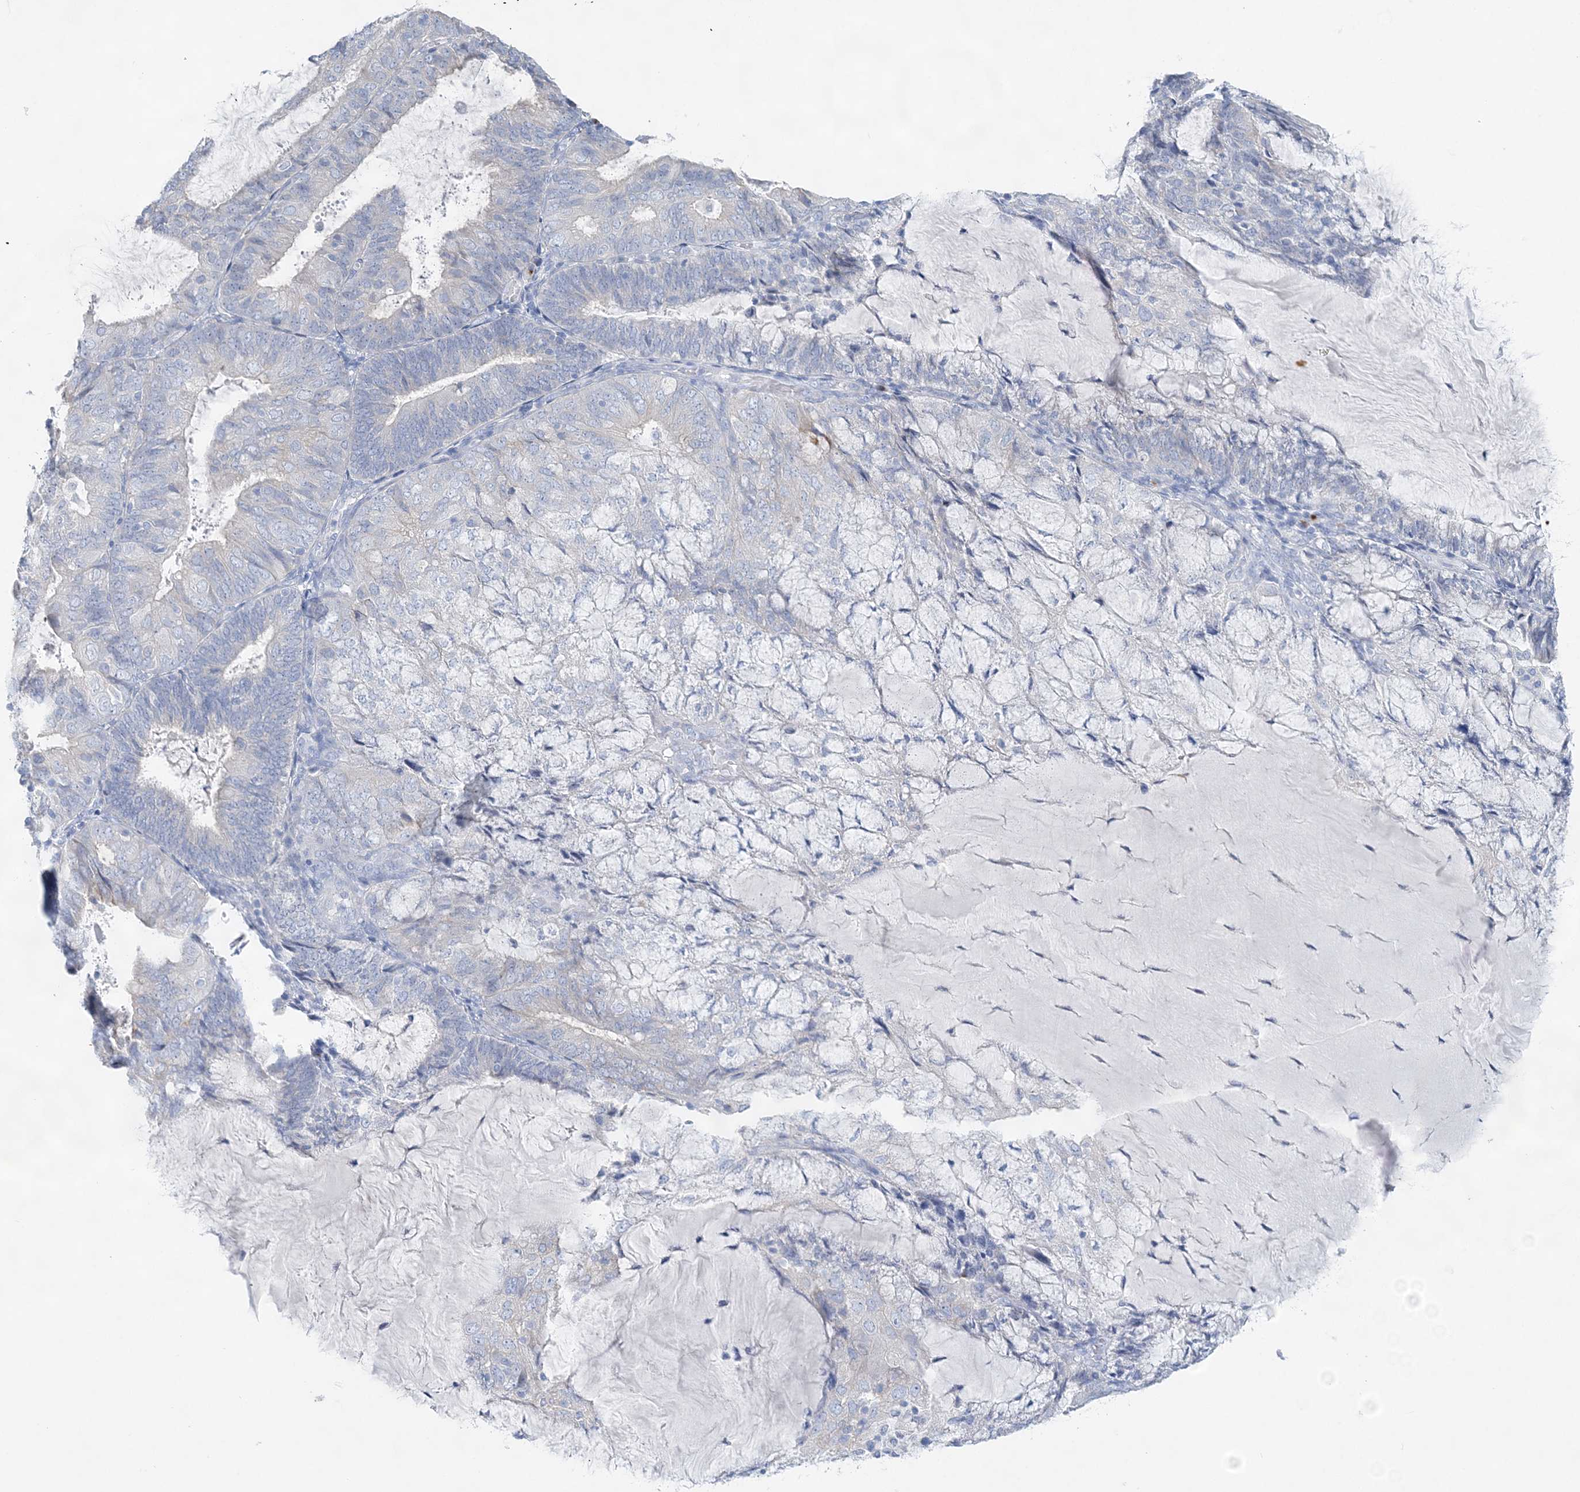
{"staining": {"intensity": "negative", "quantity": "none", "location": "none"}, "tissue": "endometrial cancer", "cell_type": "Tumor cells", "image_type": "cancer", "snomed": [{"axis": "morphology", "description": "Adenocarcinoma, NOS"}, {"axis": "topography", "description": "Endometrium"}], "caption": "Immunohistochemical staining of human endometrial cancer shows no significant positivity in tumor cells. Nuclei are stained in blue.", "gene": "SLC5A6", "patient": {"sex": "female", "age": 81}}